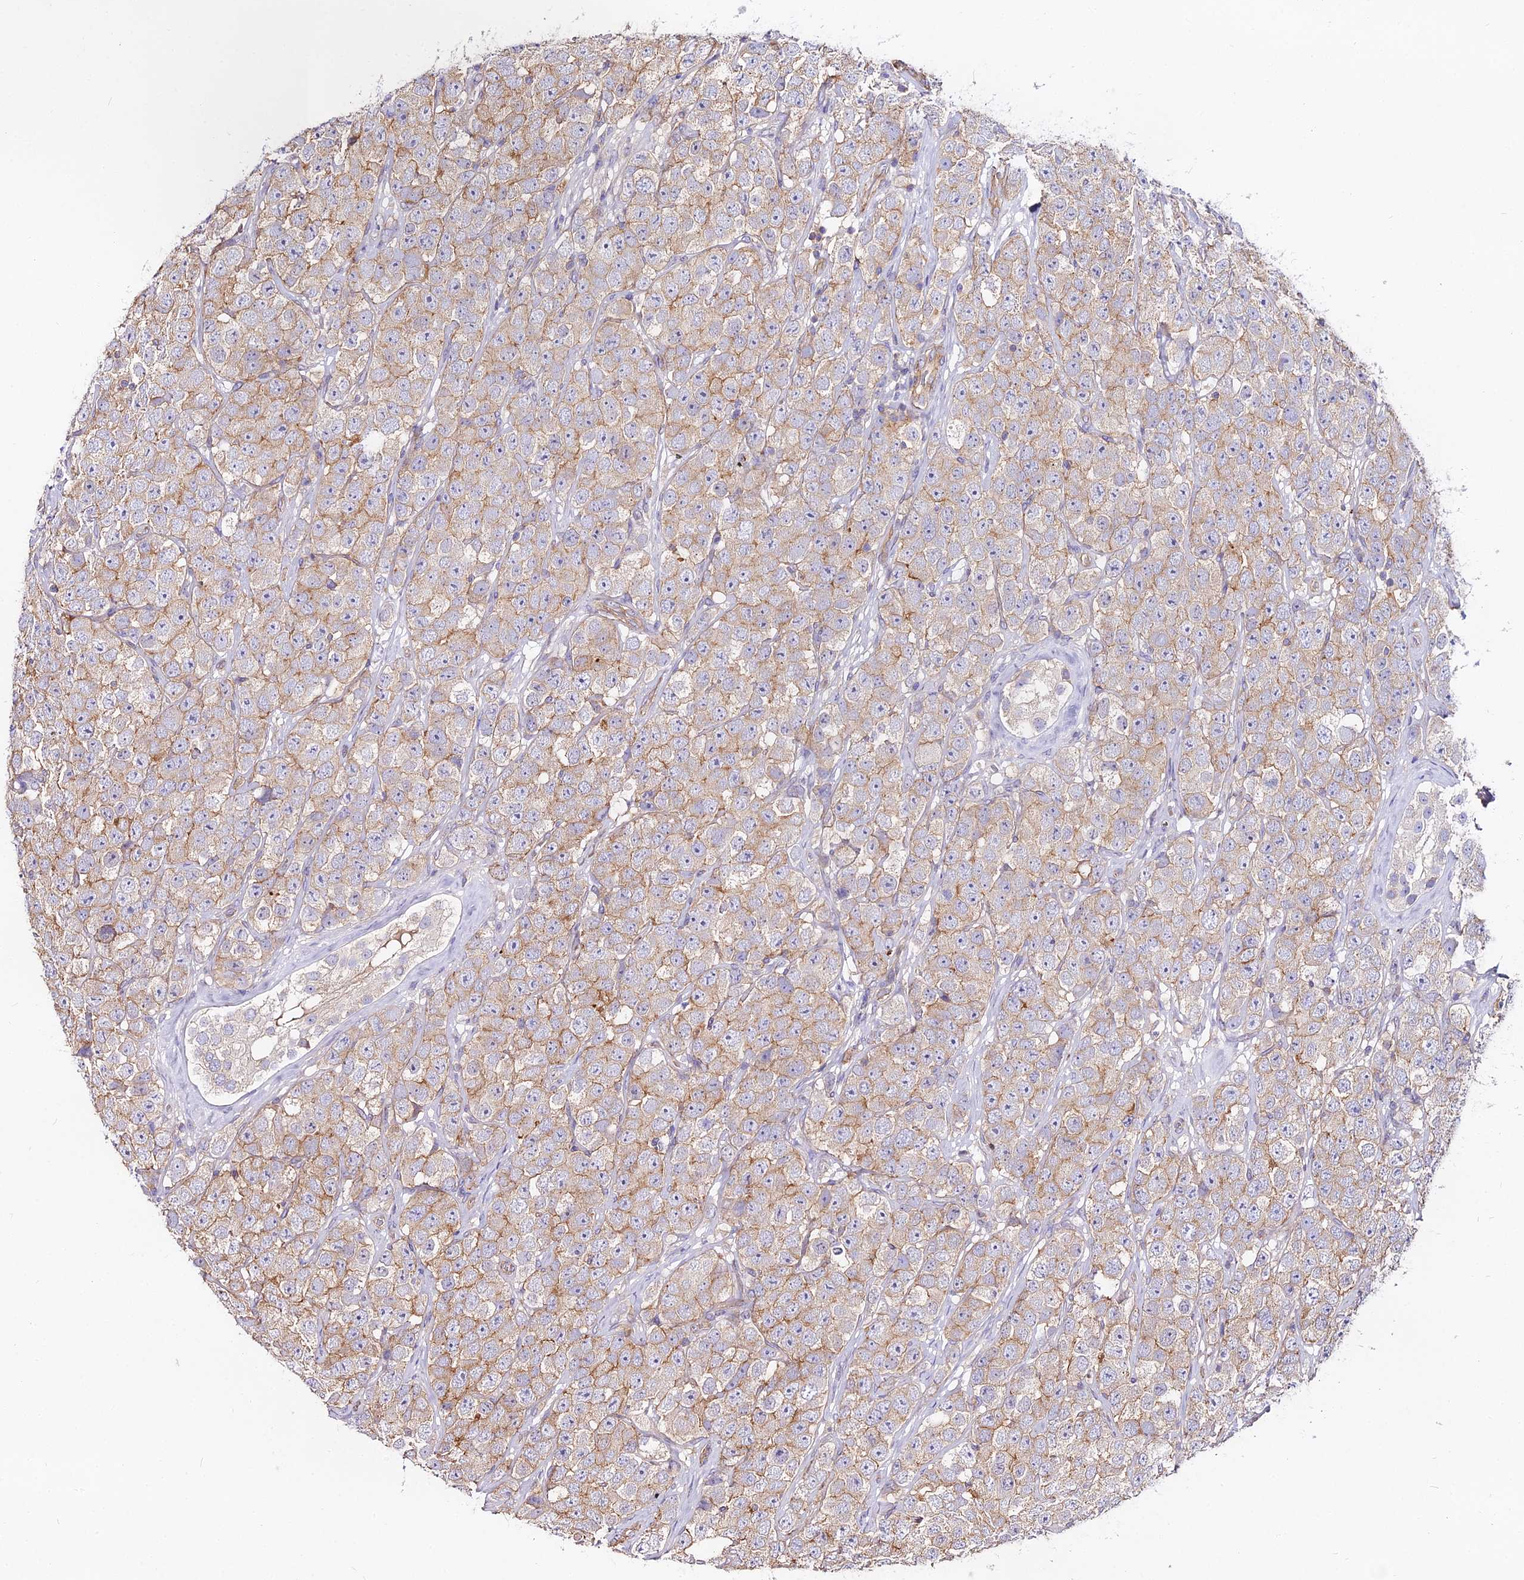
{"staining": {"intensity": "weak", "quantity": "25%-75%", "location": "cytoplasmic/membranous"}, "tissue": "testis cancer", "cell_type": "Tumor cells", "image_type": "cancer", "snomed": [{"axis": "morphology", "description": "Seminoma, NOS"}, {"axis": "topography", "description": "Testis"}], "caption": "The image reveals a brown stain indicating the presence of a protein in the cytoplasmic/membranous of tumor cells in testis cancer (seminoma).", "gene": "GLYAT", "patient": {"sex": "male", "age": 28}}